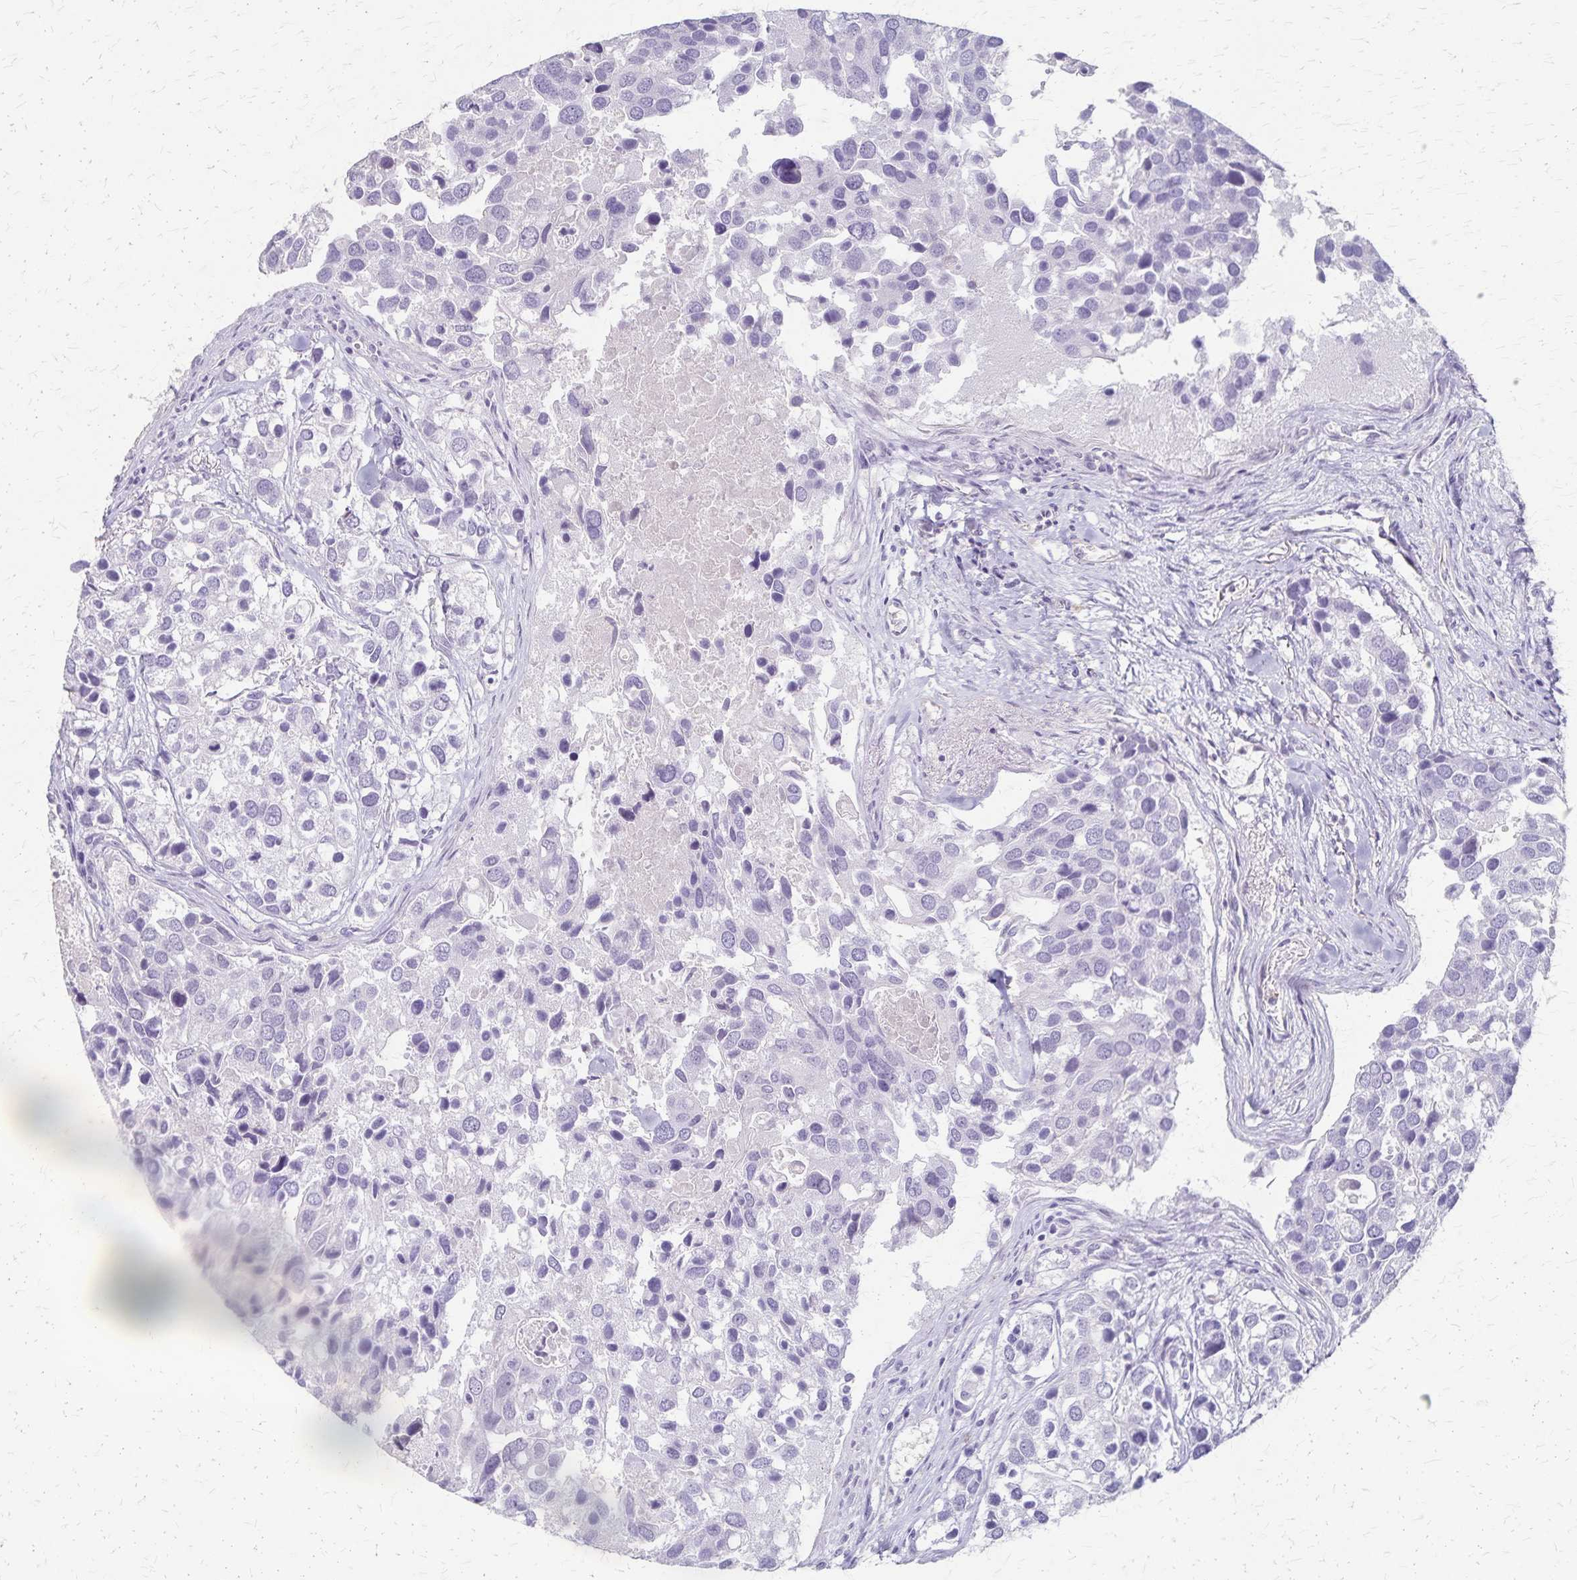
{"staining": {"intensity": "negative", "quantity": "none", "location": "none"}, "tissue": "breast cancer", "cell_type": "Tumor cells", "image_type": "cancer", "snomed": [{"axis": "morphology", "description": "Duct carcinoma"}, {"axis": "topography", "description": "Breast"}], "caption": "Photomicrograph shows no protein staining in tumor cells of breast cancer tissue. (Stains: DAB immunohistochemistry with hematoxylin counter stain, Microscopy: brightfield microscopy at high magnification).", "gene": "RASL10B", "patient": {"sex": "female", "age": 83}}